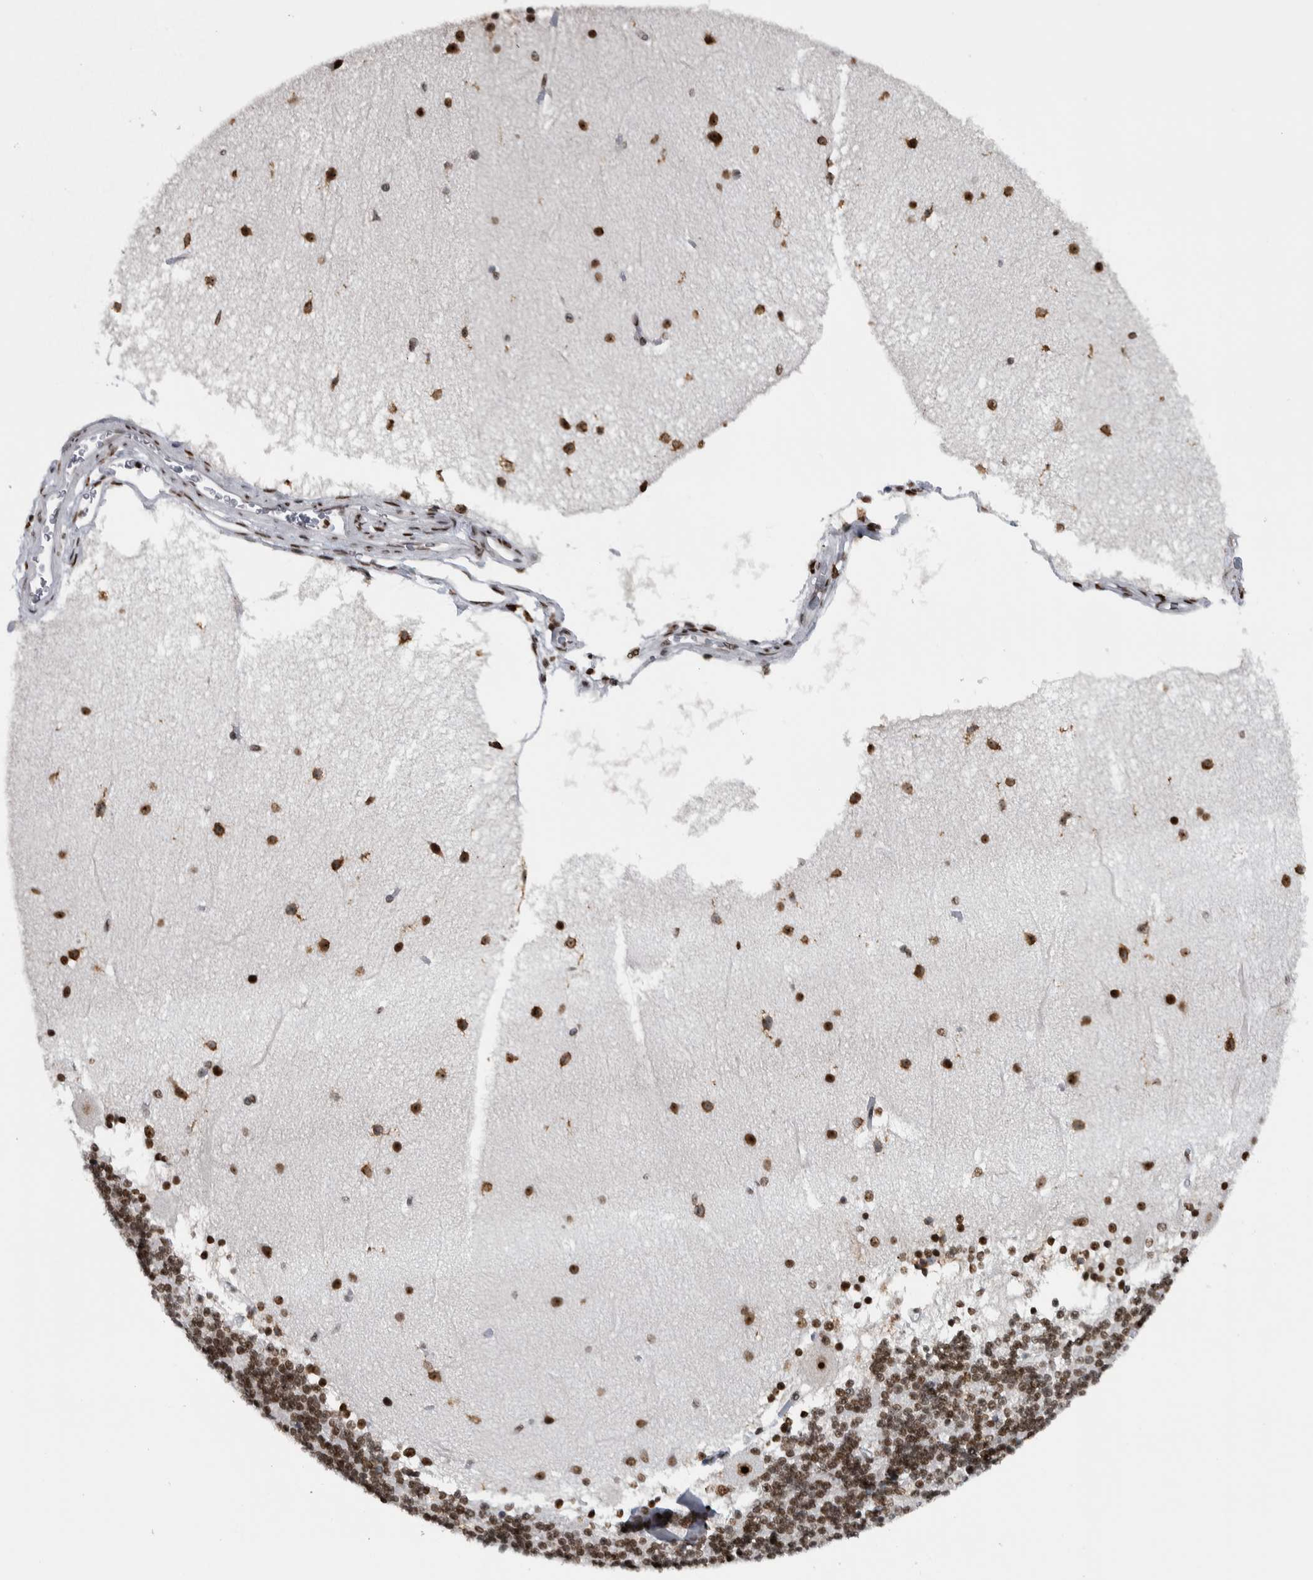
{"staining": {"intensity": "moderate", "quantity": ">75%", "location": "nuclear"}, "tissue": "cerebellum", "cell_type": "Cells in granular layer", "image_type": "normal", "snomed": [{"axis": "morphology", "description": "Normal tissue, NOS"}, {"axis": "topography", "description": "Cerebellum"}], "caption": "Human cerebellum stained for a protein (brown) demonstrates moderate nuclear positive expression in about >75% of cells in granular layer.", "gene": "TOP2B", "patient": {"sex": "female", "age": 54}}